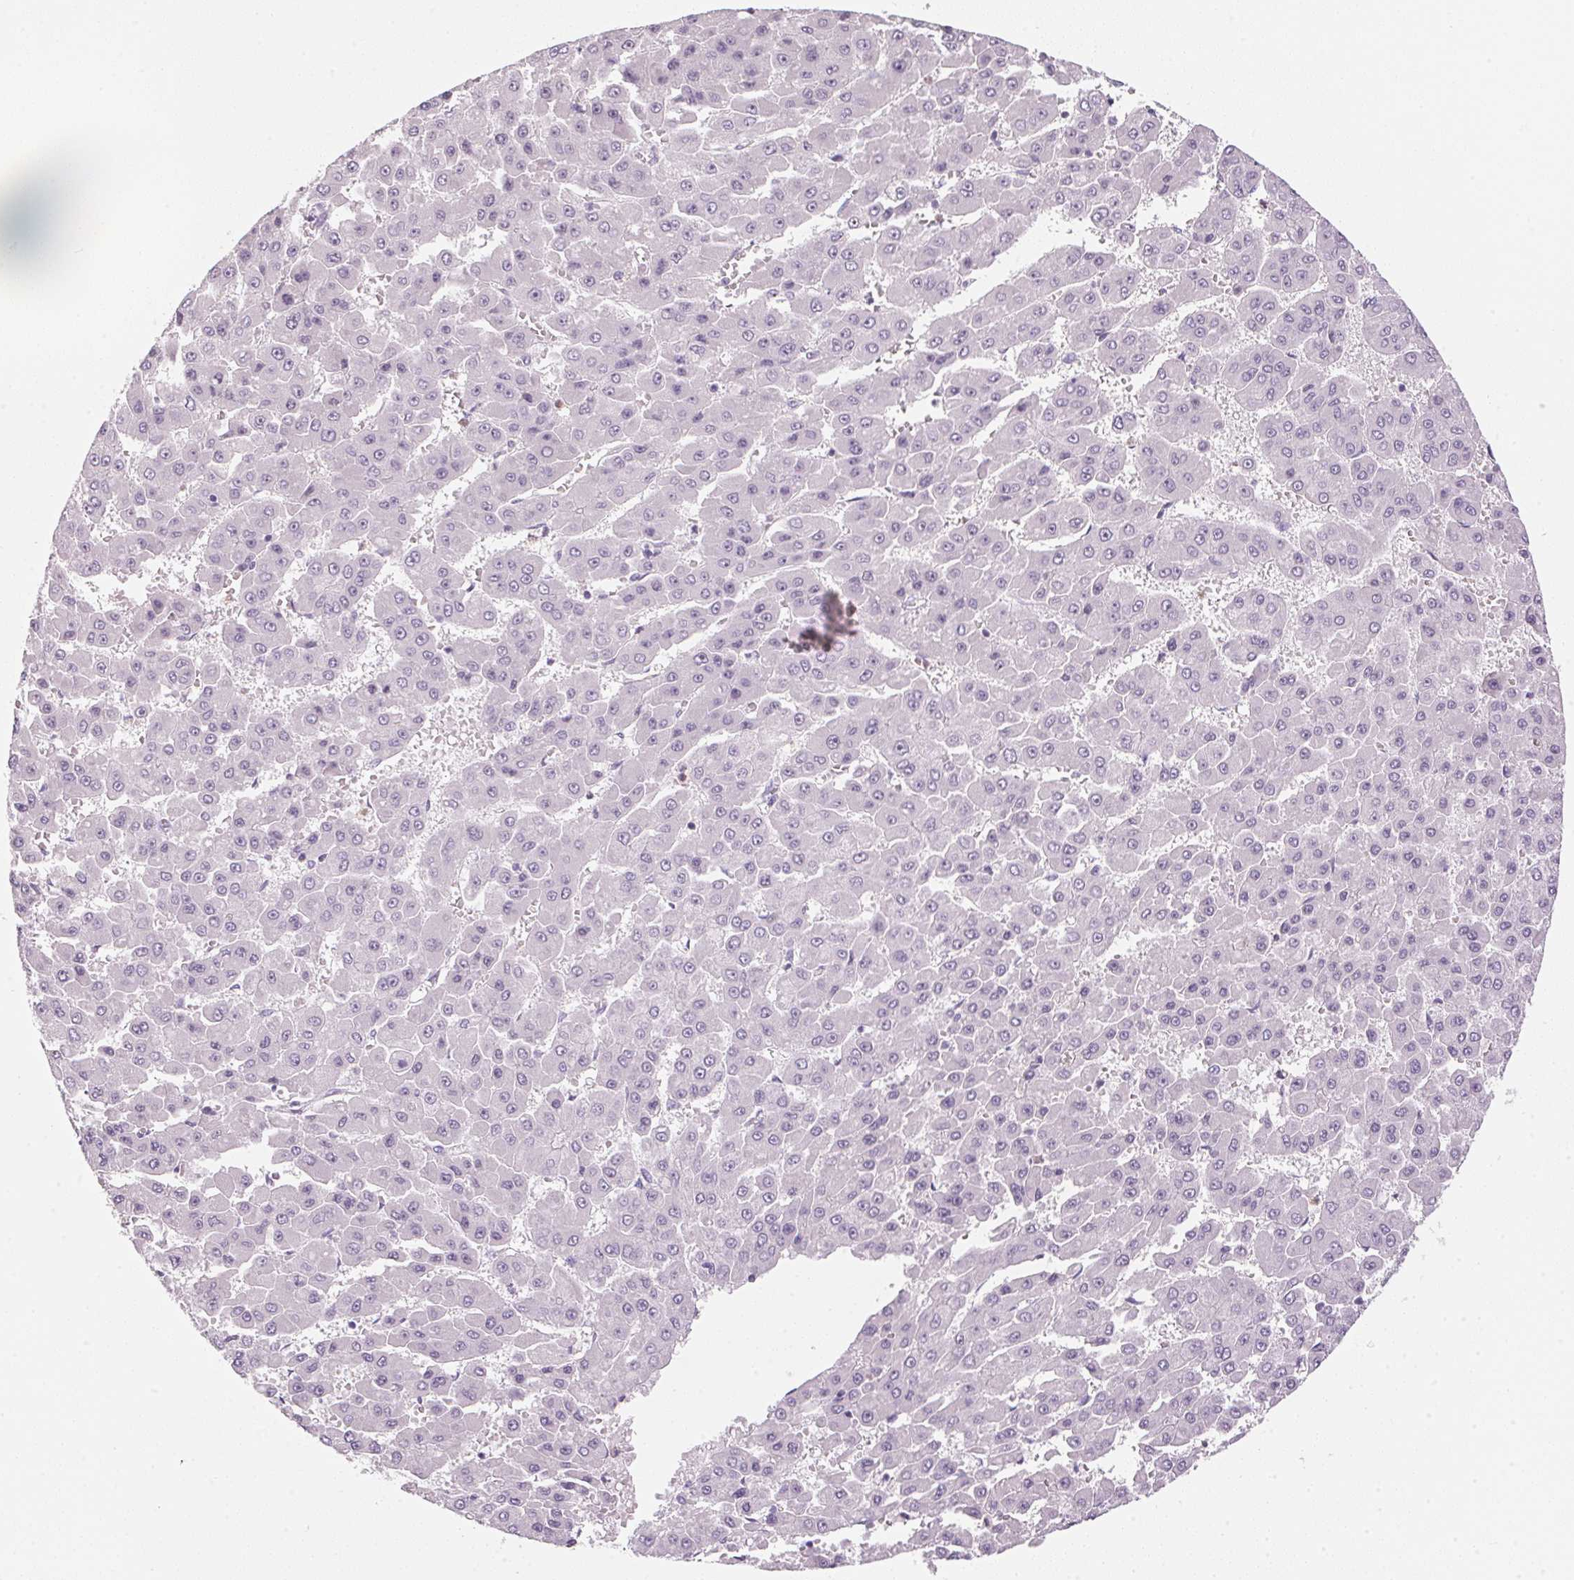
{"staining": {"intensity": "negative", "quantity": "none", "location": "none"}, "tissue": "liver cancer", "cell_type": "Tumor cells", "image_type": "cancer", "snomed": [{"axis": "morphology", "description": "Carcinoma, Hepatocellular, NOS"}, {"axis": "topography", "description": "Liver"}], "caption": "This is a histopathology image of immunohistochemistry staining of hepatocellular carcinoma (liver), which shows no staining in tumor cells.", "gene": "ECPAS", "patient": {"sex": "male", "age": 78}}